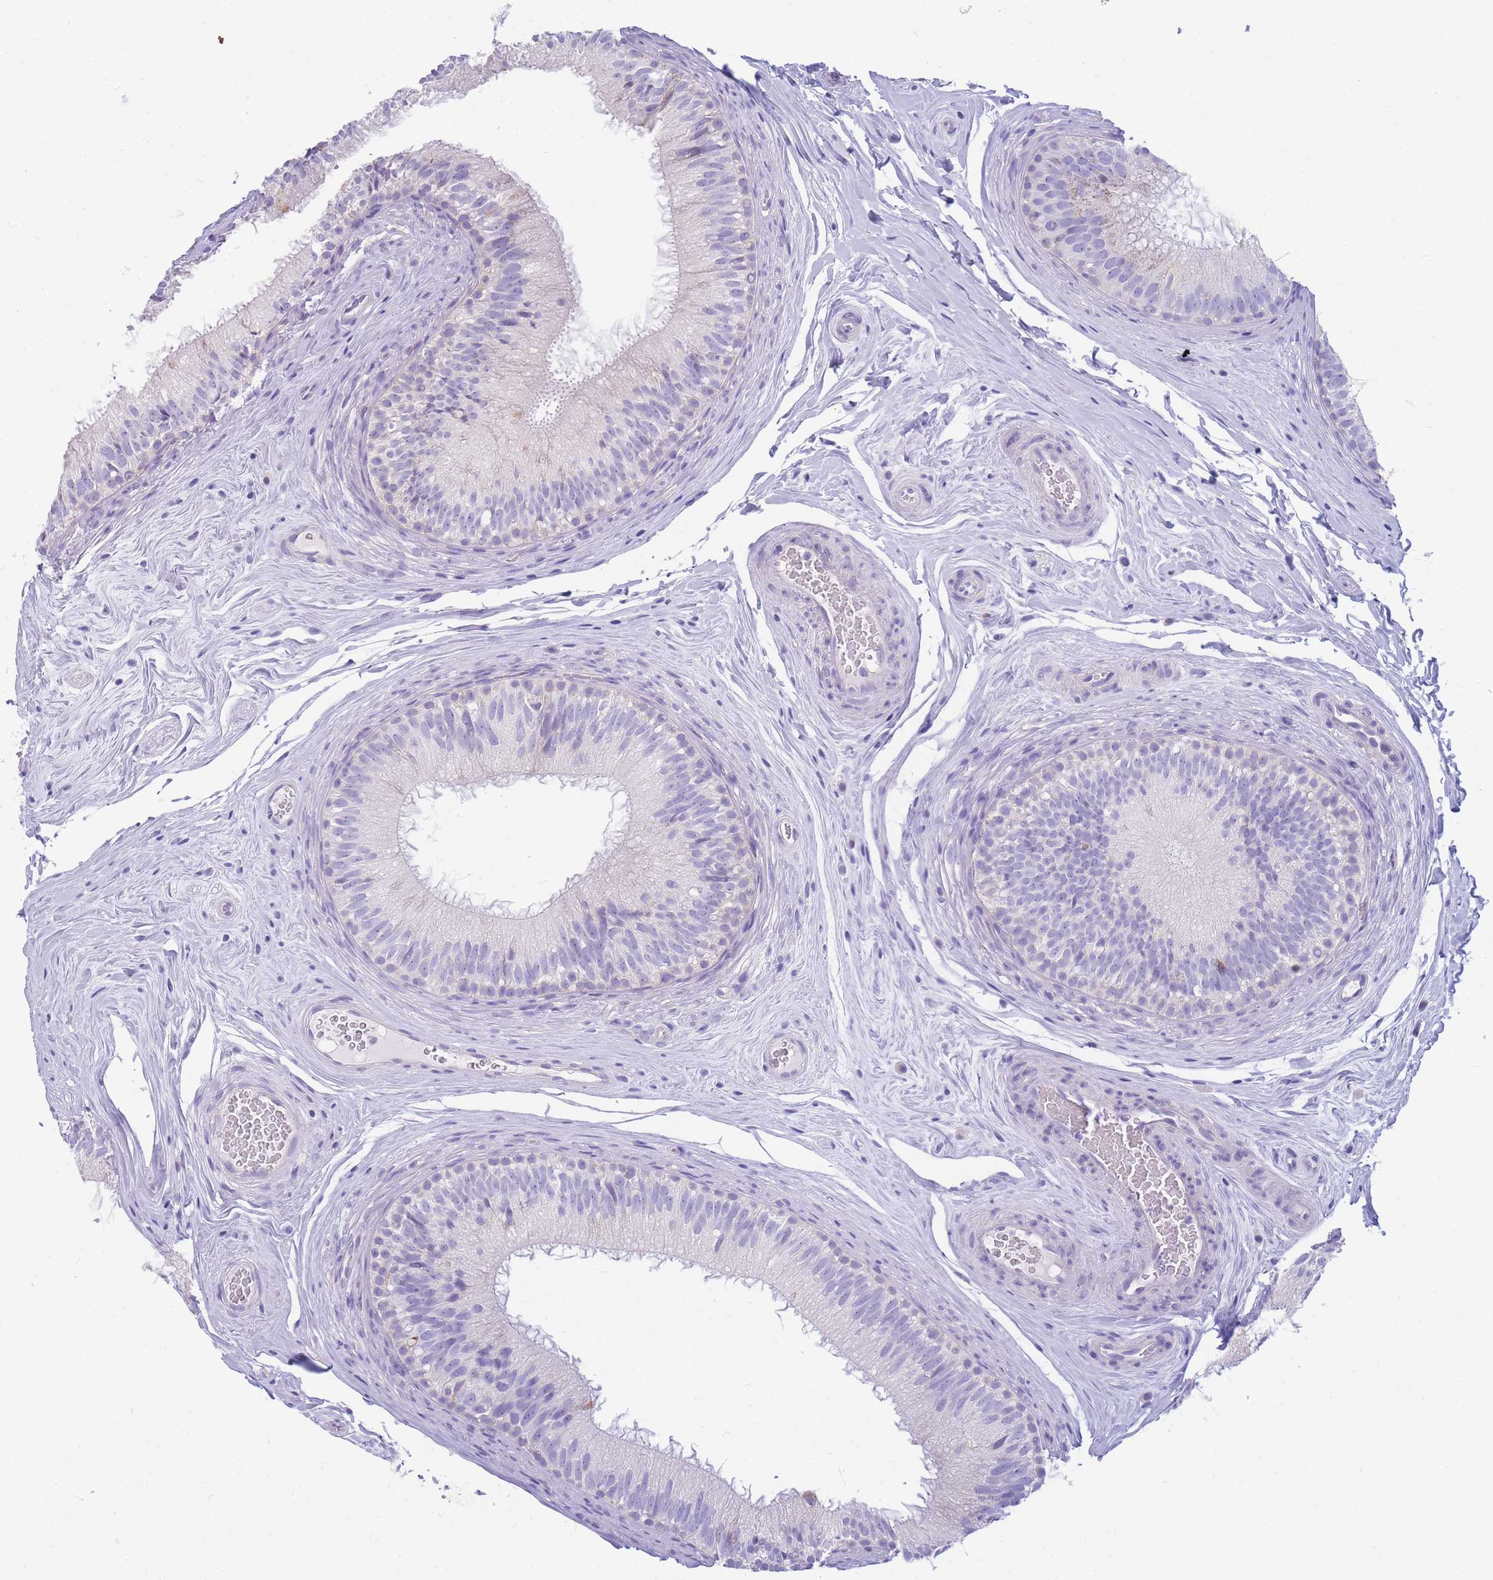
{"staining": {"intensity": "negative", "quantity": "none", "location": "none"}, "tissue": "epididymis", "cell_type": "Glandular cells", "image_type": "normal", "snomed": [{"axis": "morphology", "description": "Normal tissue, NOS"}, {"axis": "topography", "description": "Epididymis"}], "caption": "Immunohistochemical staining of unremarkable epididymis reveals no significant staining in glandular cells. (Stains: DAB IHC with hematoxylin counter stain, Microscopy: brightfield microscopy at high magnification).", "gene": "DHRS11", "patient": {"sex": "male", "age": 34}}